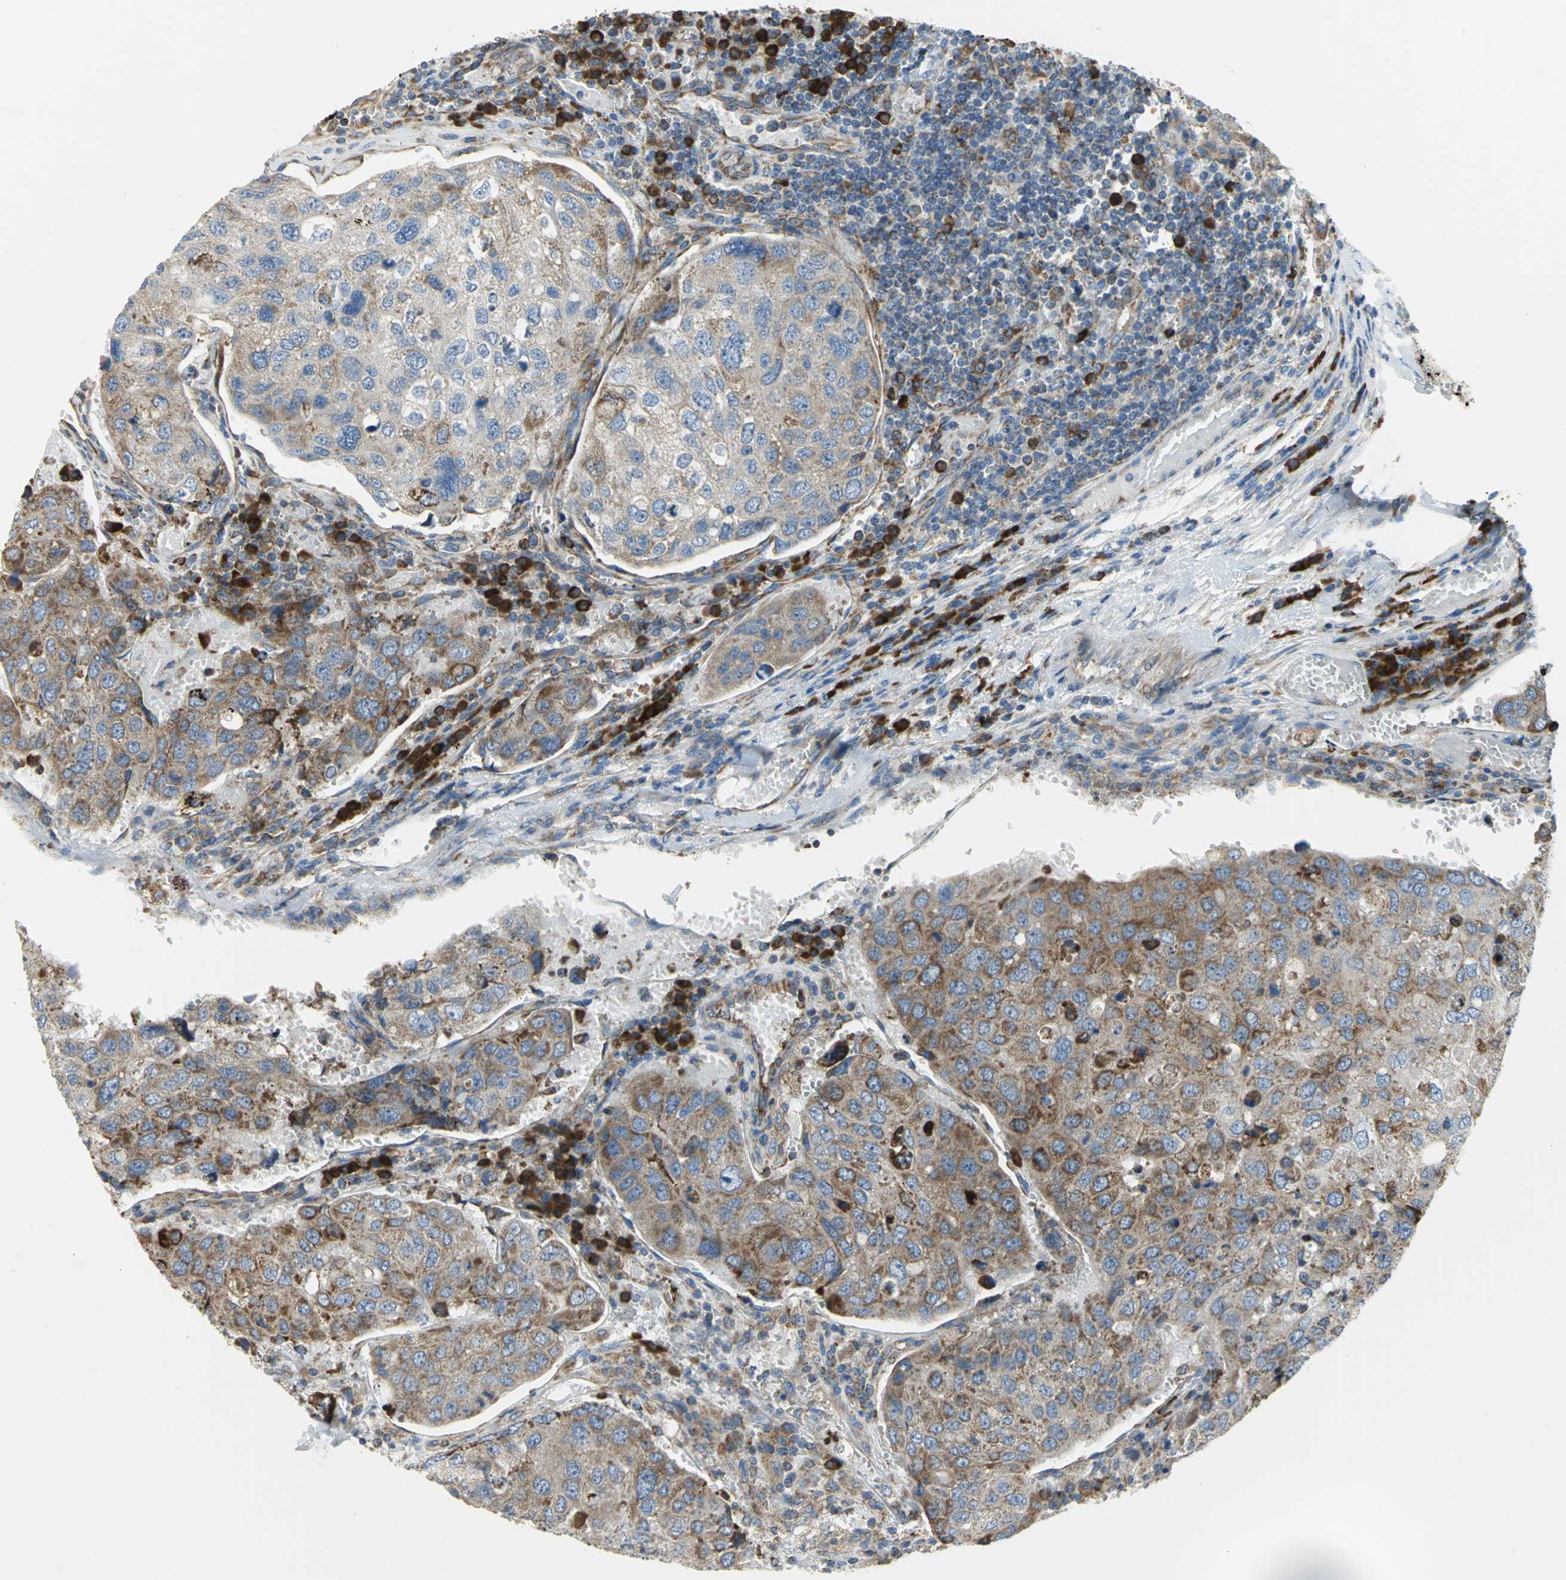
{"staining": {"intensity": "moderate", "quantity": ">75%", "location": "cytoplasmic/membranous"}, "tissue": "urothelial cancer", "cell_type": "Tumor cells", "image_type": "cancer", "snomed": [{"axis": "morphology", "description": "Urothelial carcinoma, High grade"}, {"axis": "topography", "description": "Lymph node"}, {"axis": "topography", "description": "Urinary bladder"}], "caption": "Human high-grade urothelial carcinoma stained with a brown dye exhibits moderate cytoplasmic/membranous positive expression in about >75% of tumor cells.", "gene": "TULP4", "patient": {"sex": "male", "age": 51}}